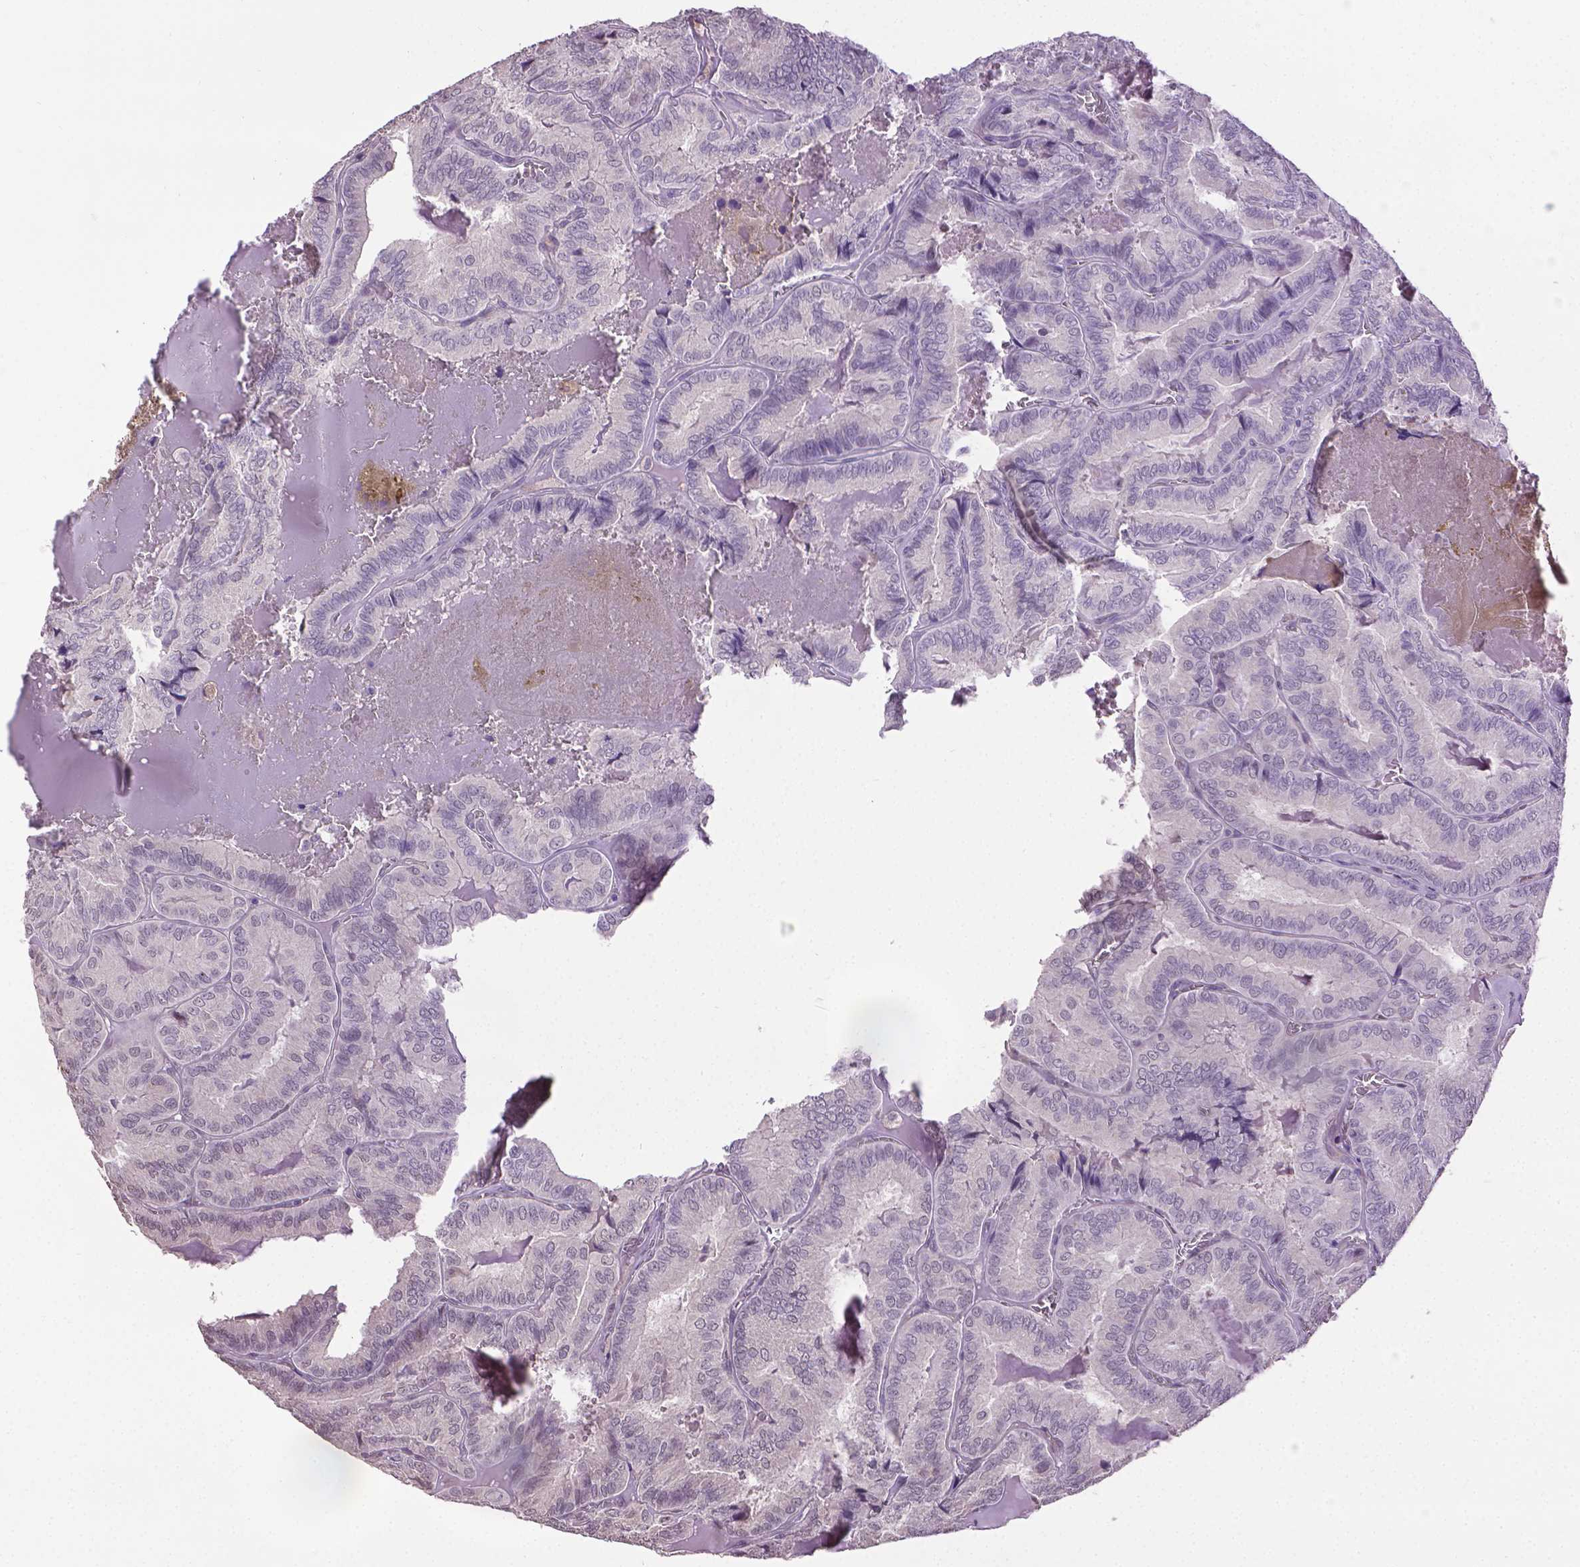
{"staining": {"intensity": "negative", "quantity": "none", "location": "none"}, "tissue": "thyroid cancer", "cell_type": "Tumor cells", "image_type": "cancer", "snomed": [{"axis": "morphology", "description": "Papillary adenocarcinoma, NOS"}, {"axis": "topography", "description": "Thyroid gland"}], "caption": "A high-resolution photomicrograph shows immunohistochemistry staining of thyroid papillary adenocarcinoma, which displays no significant expression in tumor cells.", "gene": "CPM", "patient": {"sex": "female", "age": 75}}